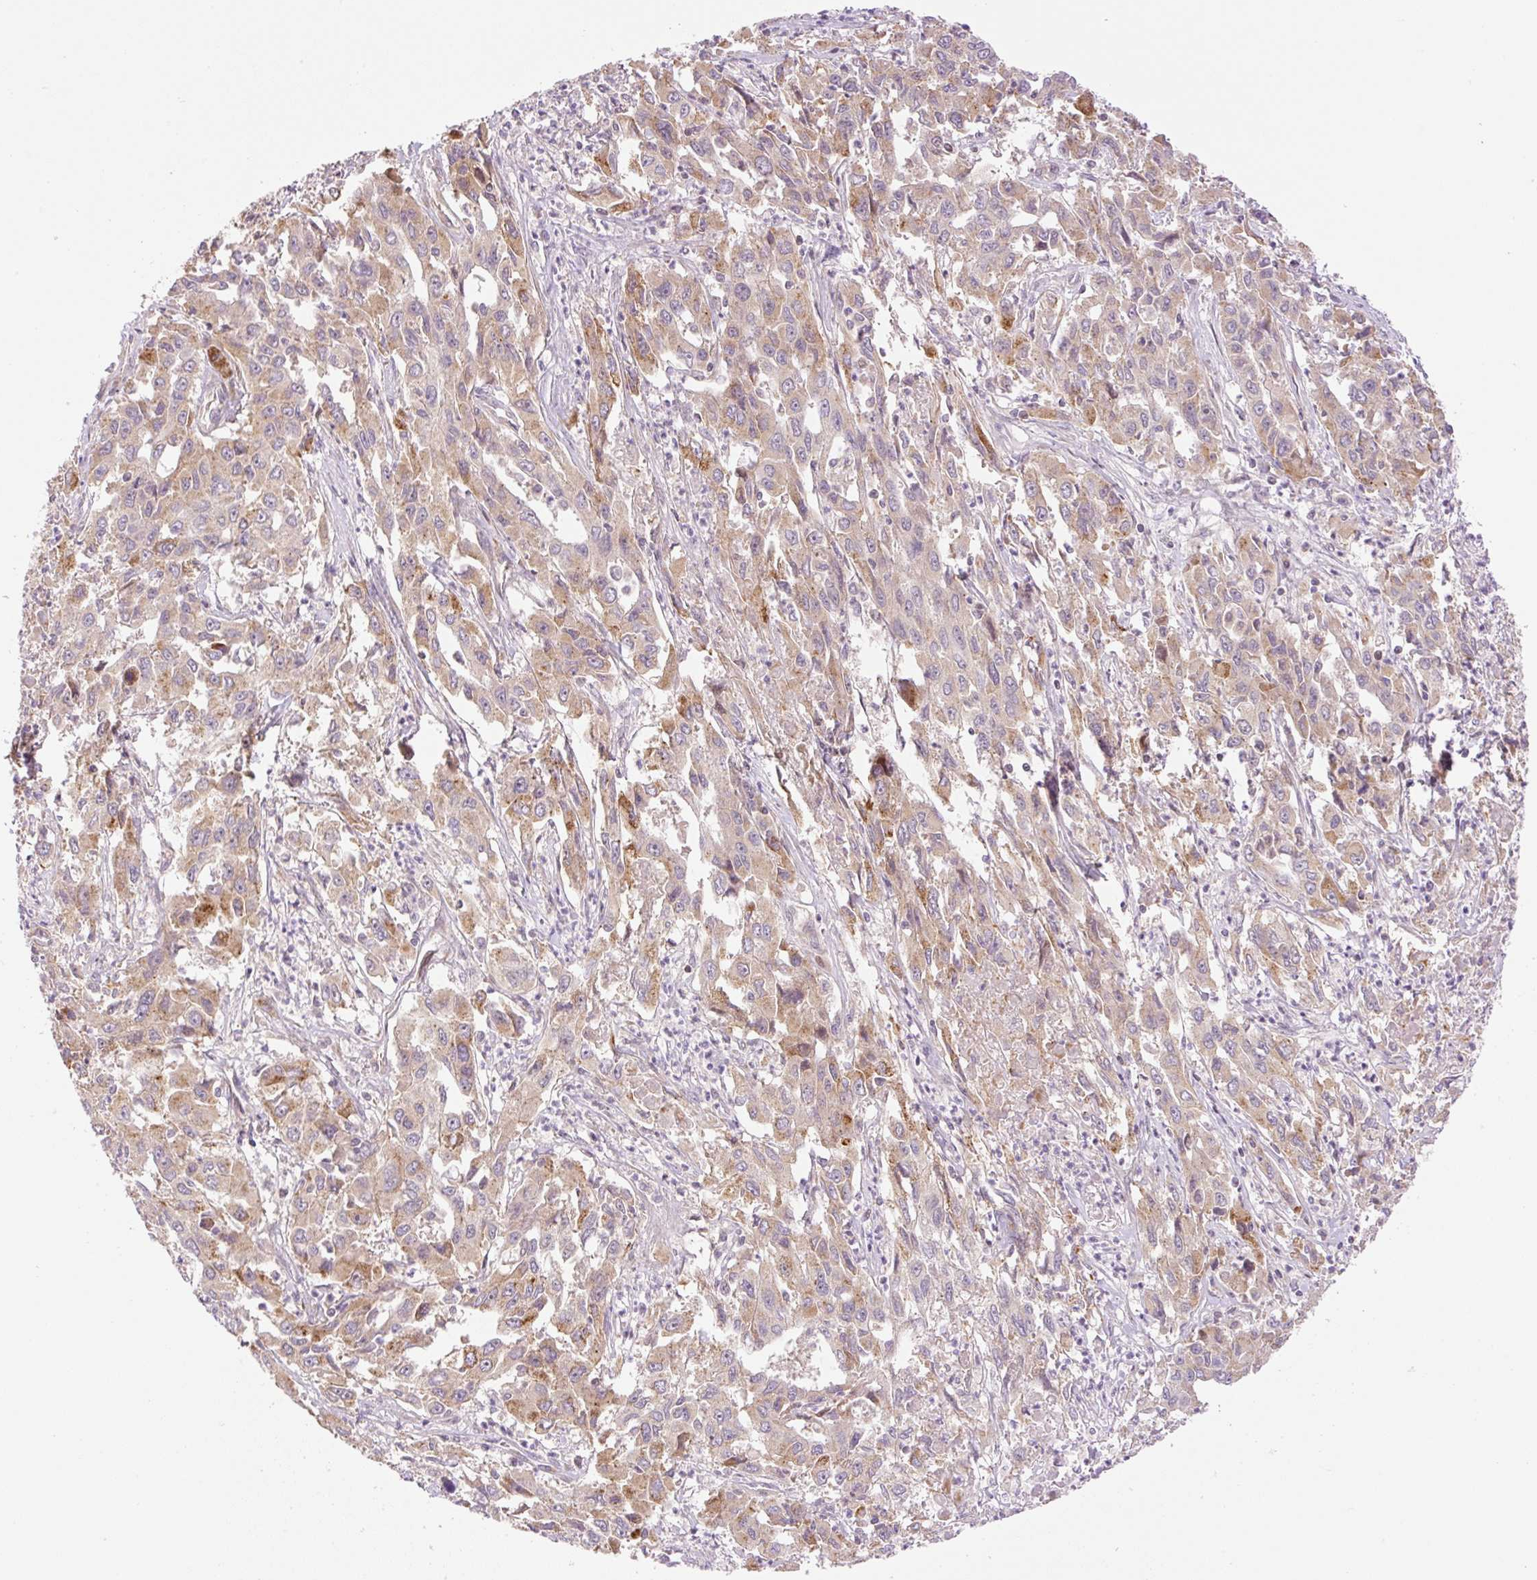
{"staining": {"intensity": "moderate", "quantity": ">75%", "location": "cytoplasmic/membranous"}, "tissue": "liver cancer", "cell_type": "Tumor cells", "image_type": "cancer", "snomed": [{"axis": "morphology", "description": "Carcinoma, Hepatocellular, NOS"}, {"axis": "topography", "description": "Liver"}], "caption": "Human hepatocellular carcinoma (liver) stained with a protein marker shows moderate staining in tumor cells.", "gene": "ZNF394", "patient": {"sex": "male", "age": 63}}